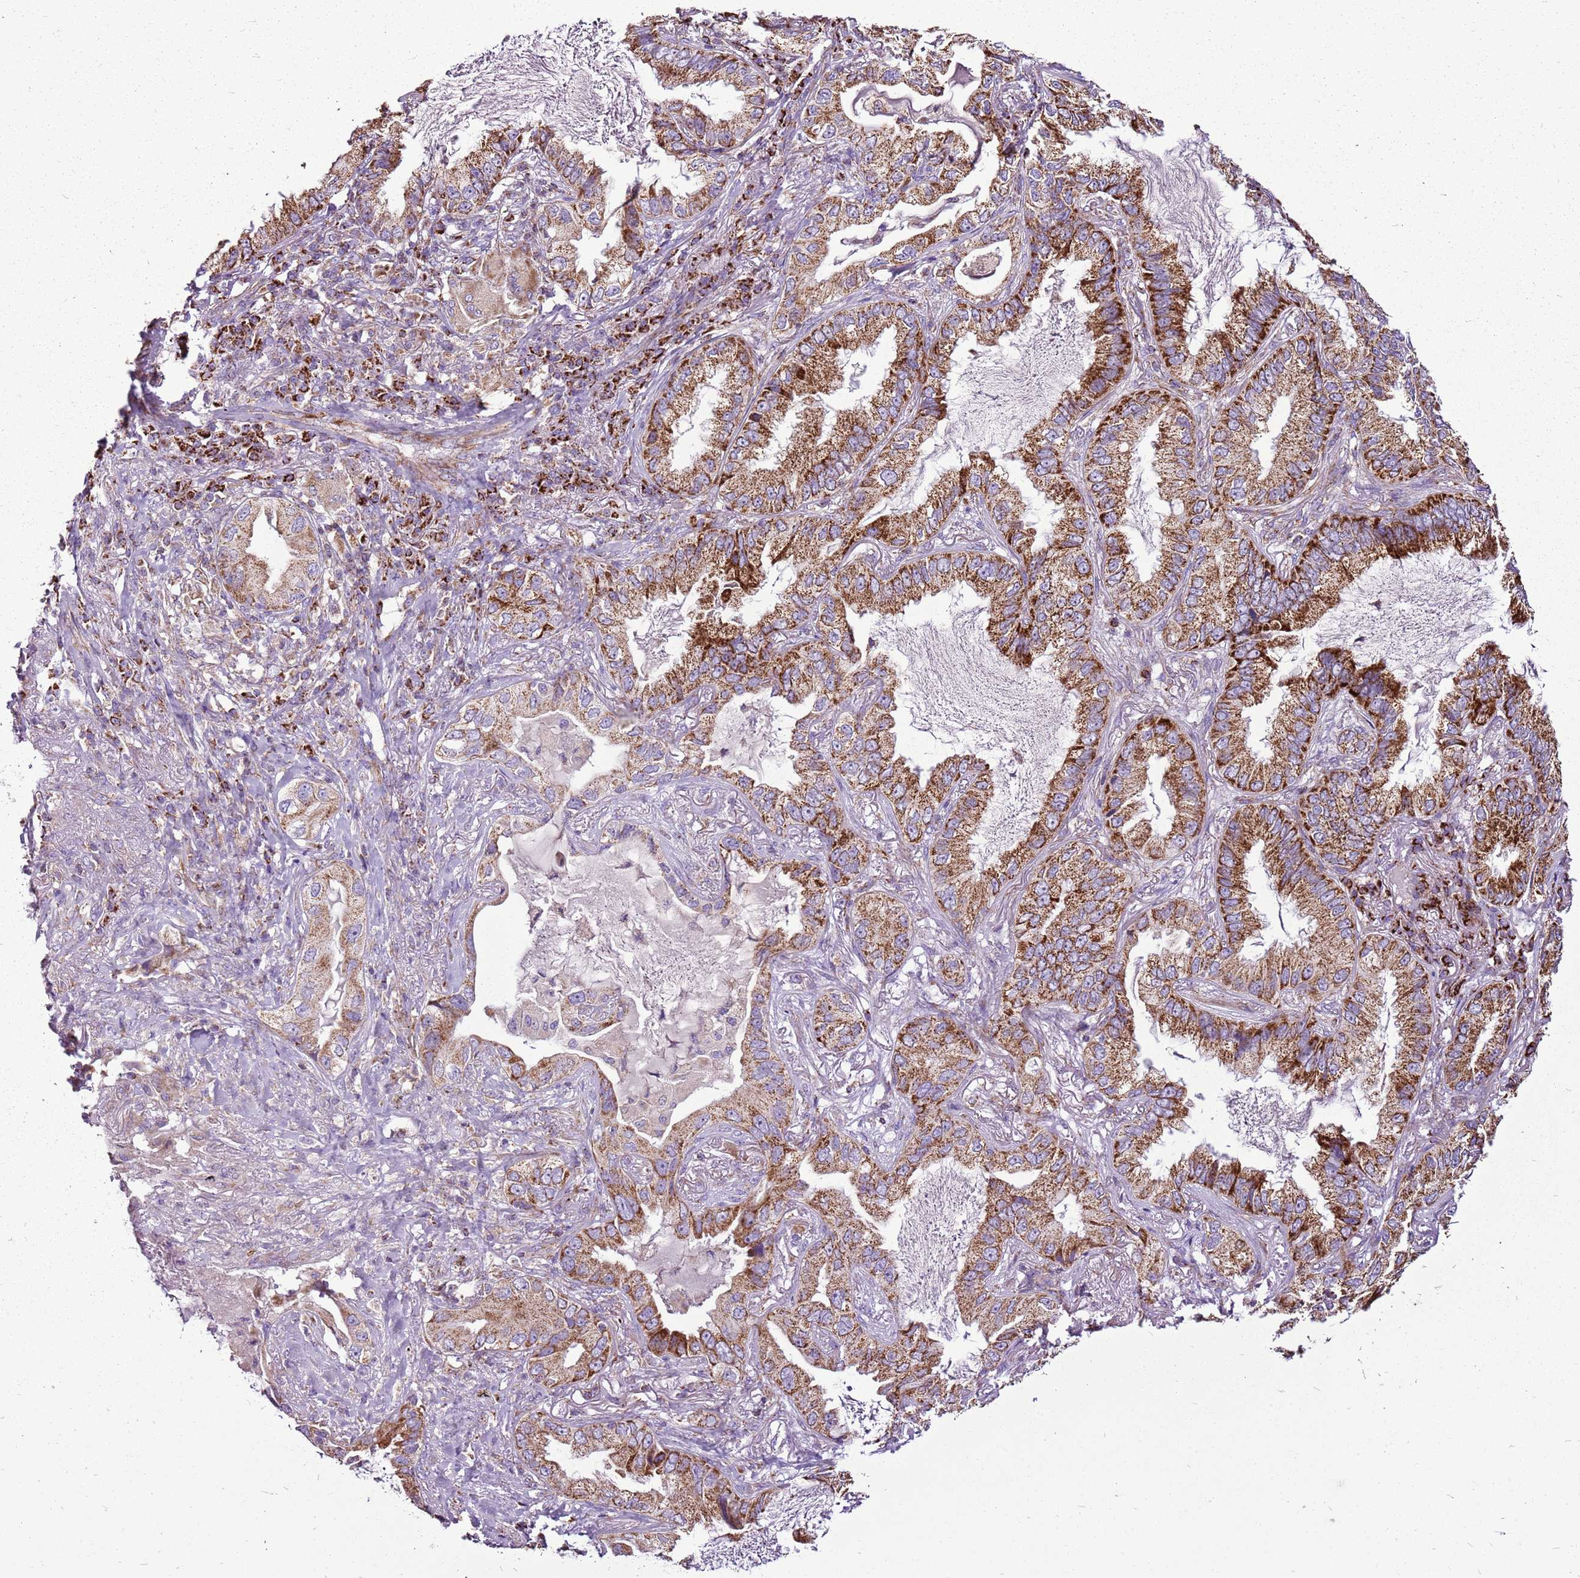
{"staining": {"intensity": "strong", "quantity": ">75%", "location": "cytoplasmic/membranous"}, "tissue": "lung cancer", "cell_type": "Tumor cells", "image_type": "cancer", "snomed": [{"axis": "morphology", "description": "Adenocarcinoma, NOS"}, {"axis": "topography", "description": "Lung"}], "caption": "Tumor cells demonstrate high levels of strong cytoplasmic/membranous staining in about >75% of cells in lung adenocarcinoma. (brown staining indicates protein expression, while blue staining denotes nuclei).", "gene": "GCDH", "patient": {"sex": "female", "age": 69}}